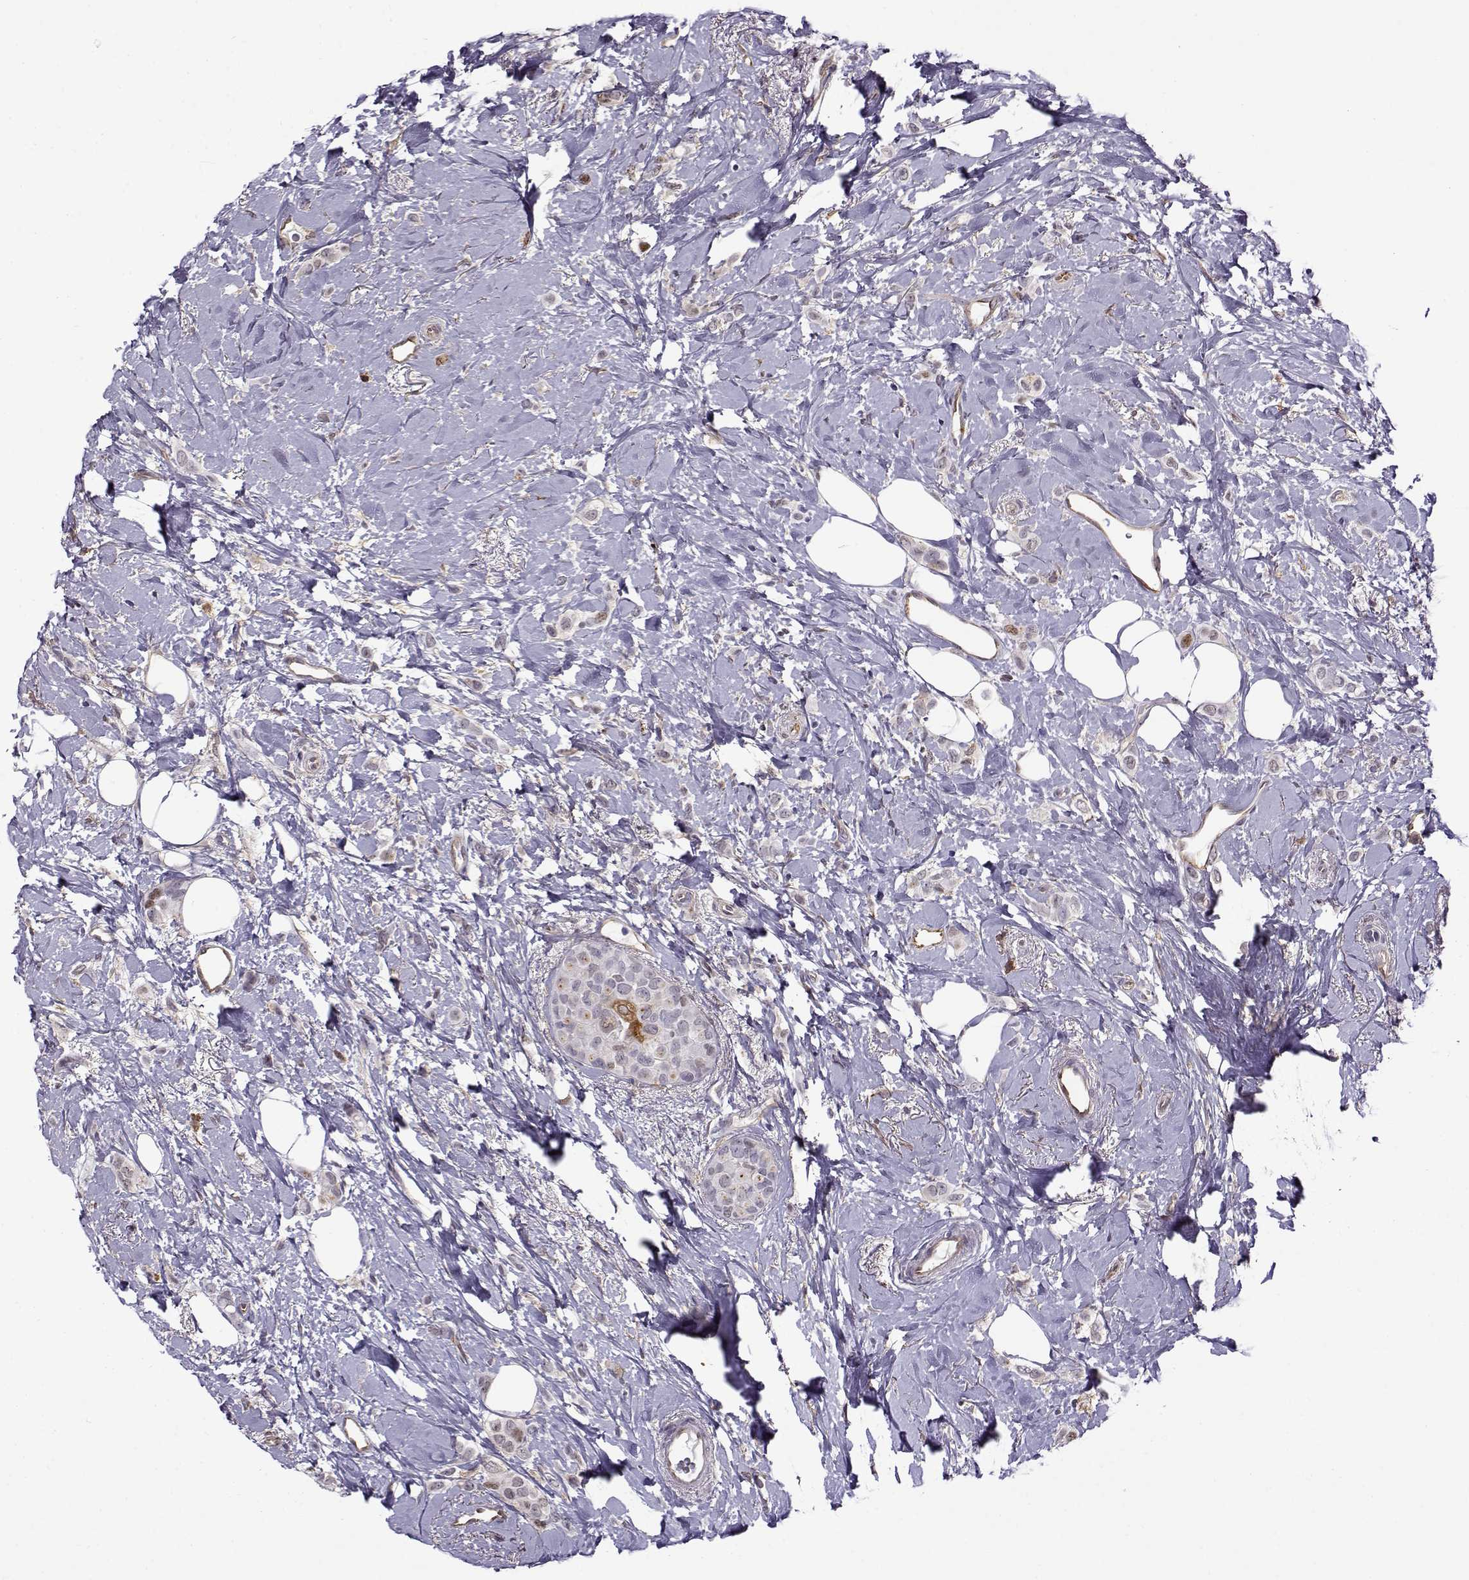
{"staining": {"intensity": "negative", "quantity": "none", "location": "none"}, "tissue": "breast cancer", "cell_type": "Tumor cells", "image_type": "cancer", "snomed": [{"axis": "morphology", "description": "Lobular carcinoma"}, {"axis": "topography", "description": "Breast"}], "caption": "Immunohistochemistry (IHC) image of neoplastic tissue: breast cancer (lobular carcinoma) stained with DAB shows no significant protein staining in tumor cells. (Brightfield microscopy of DAB (3,3'-diaminobenzidine) IHC at high magnification).", "gene": "BACH1", "patient": {"sex": "female", "age": 66}}